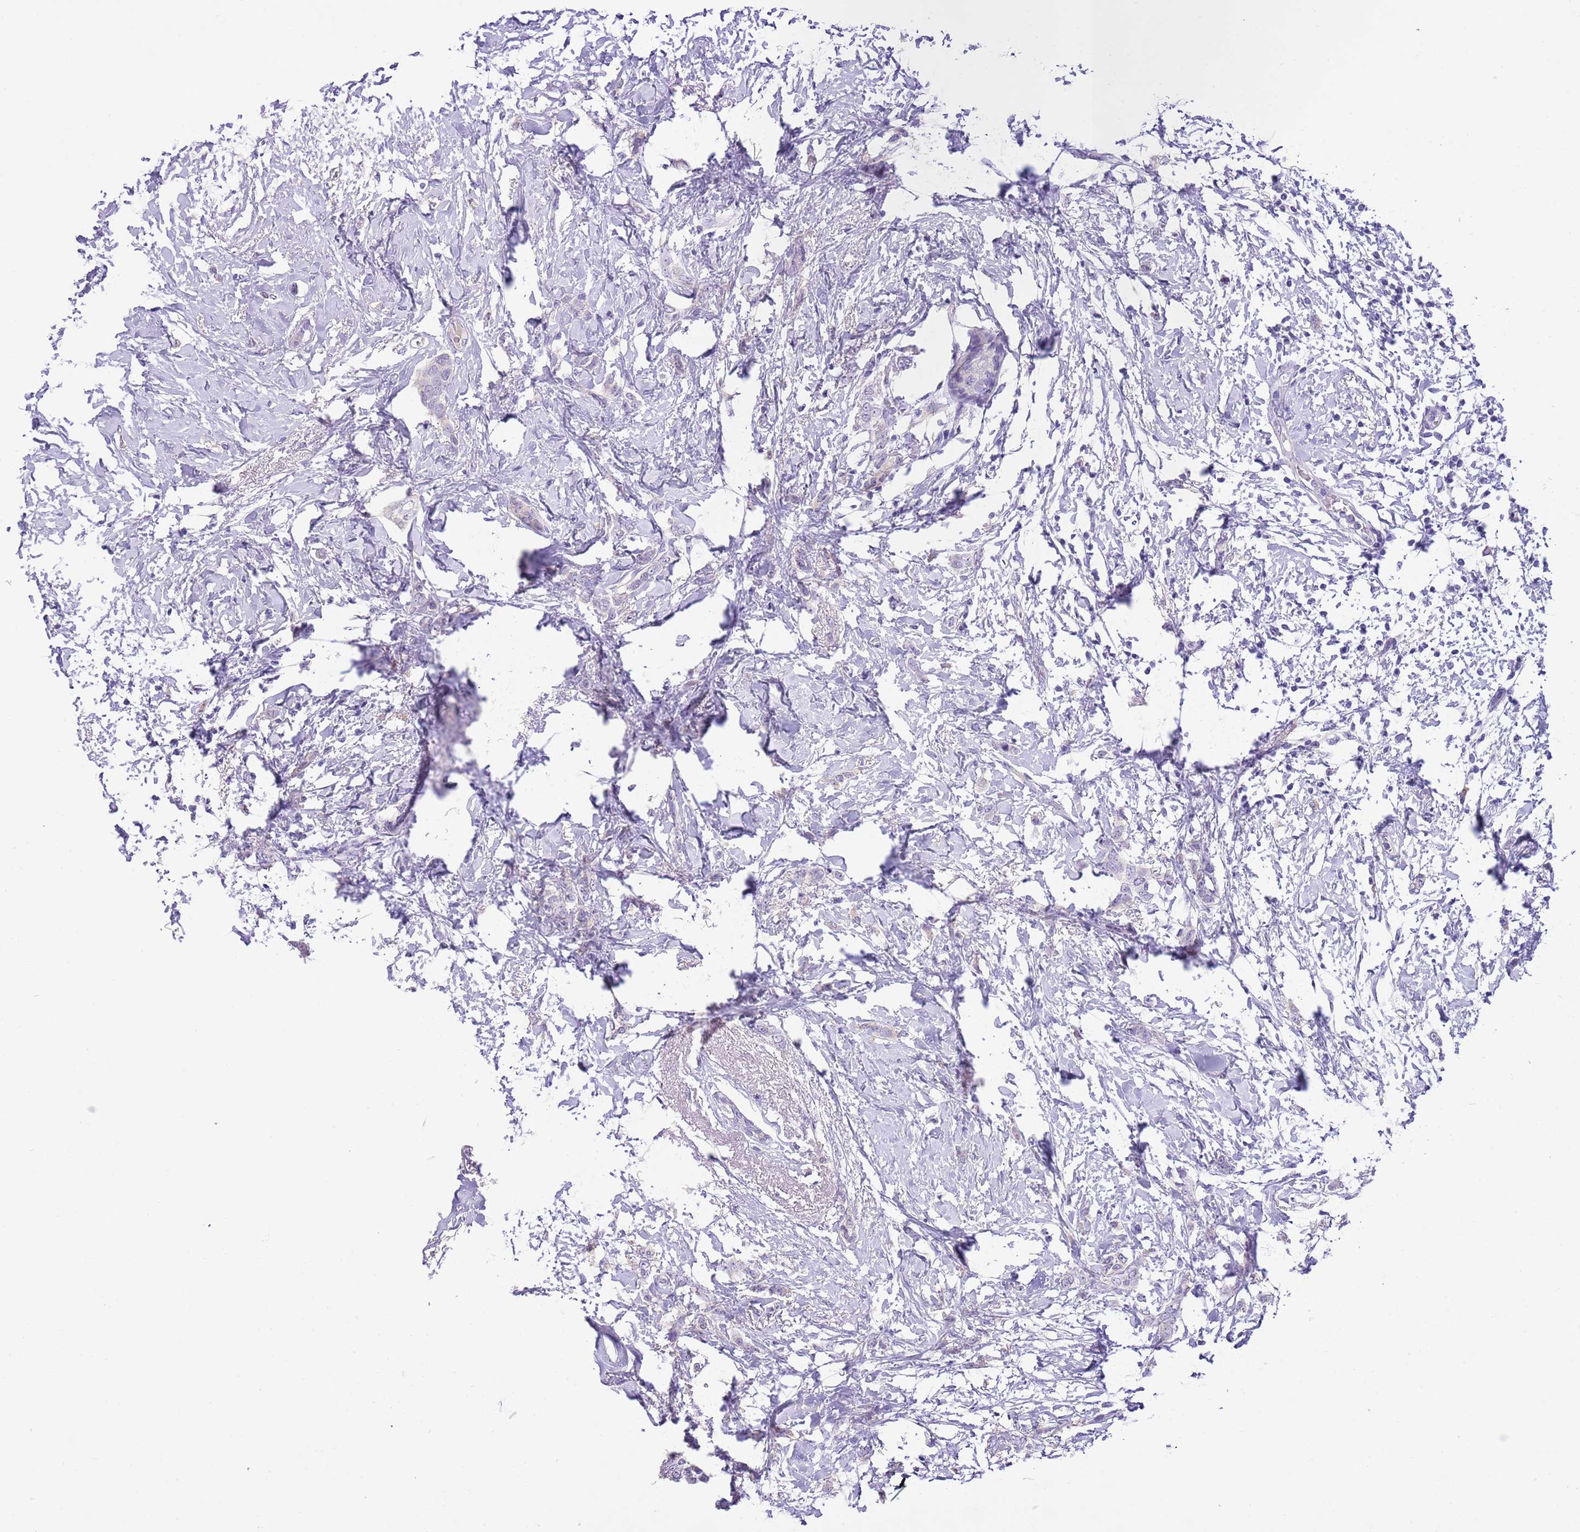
{"staining": {"intensity": "negative", "quantity": "none", "location": "none"}, "tissue": "breast cancer", "cell_type": "Tumor cells", "image_type": "cancer", "snomed": [{"axis": "morphology", "description": "Duct carcinoma"}, {"axis": "topography", "description": "Breast"}], "caption": "Immunohistochemistry of invasive ductal carcinoma (breast) demonstrates no staining in tumor cells.", "gene": "CLEC2A", "patient": {"sex": "female", "age": 72}}